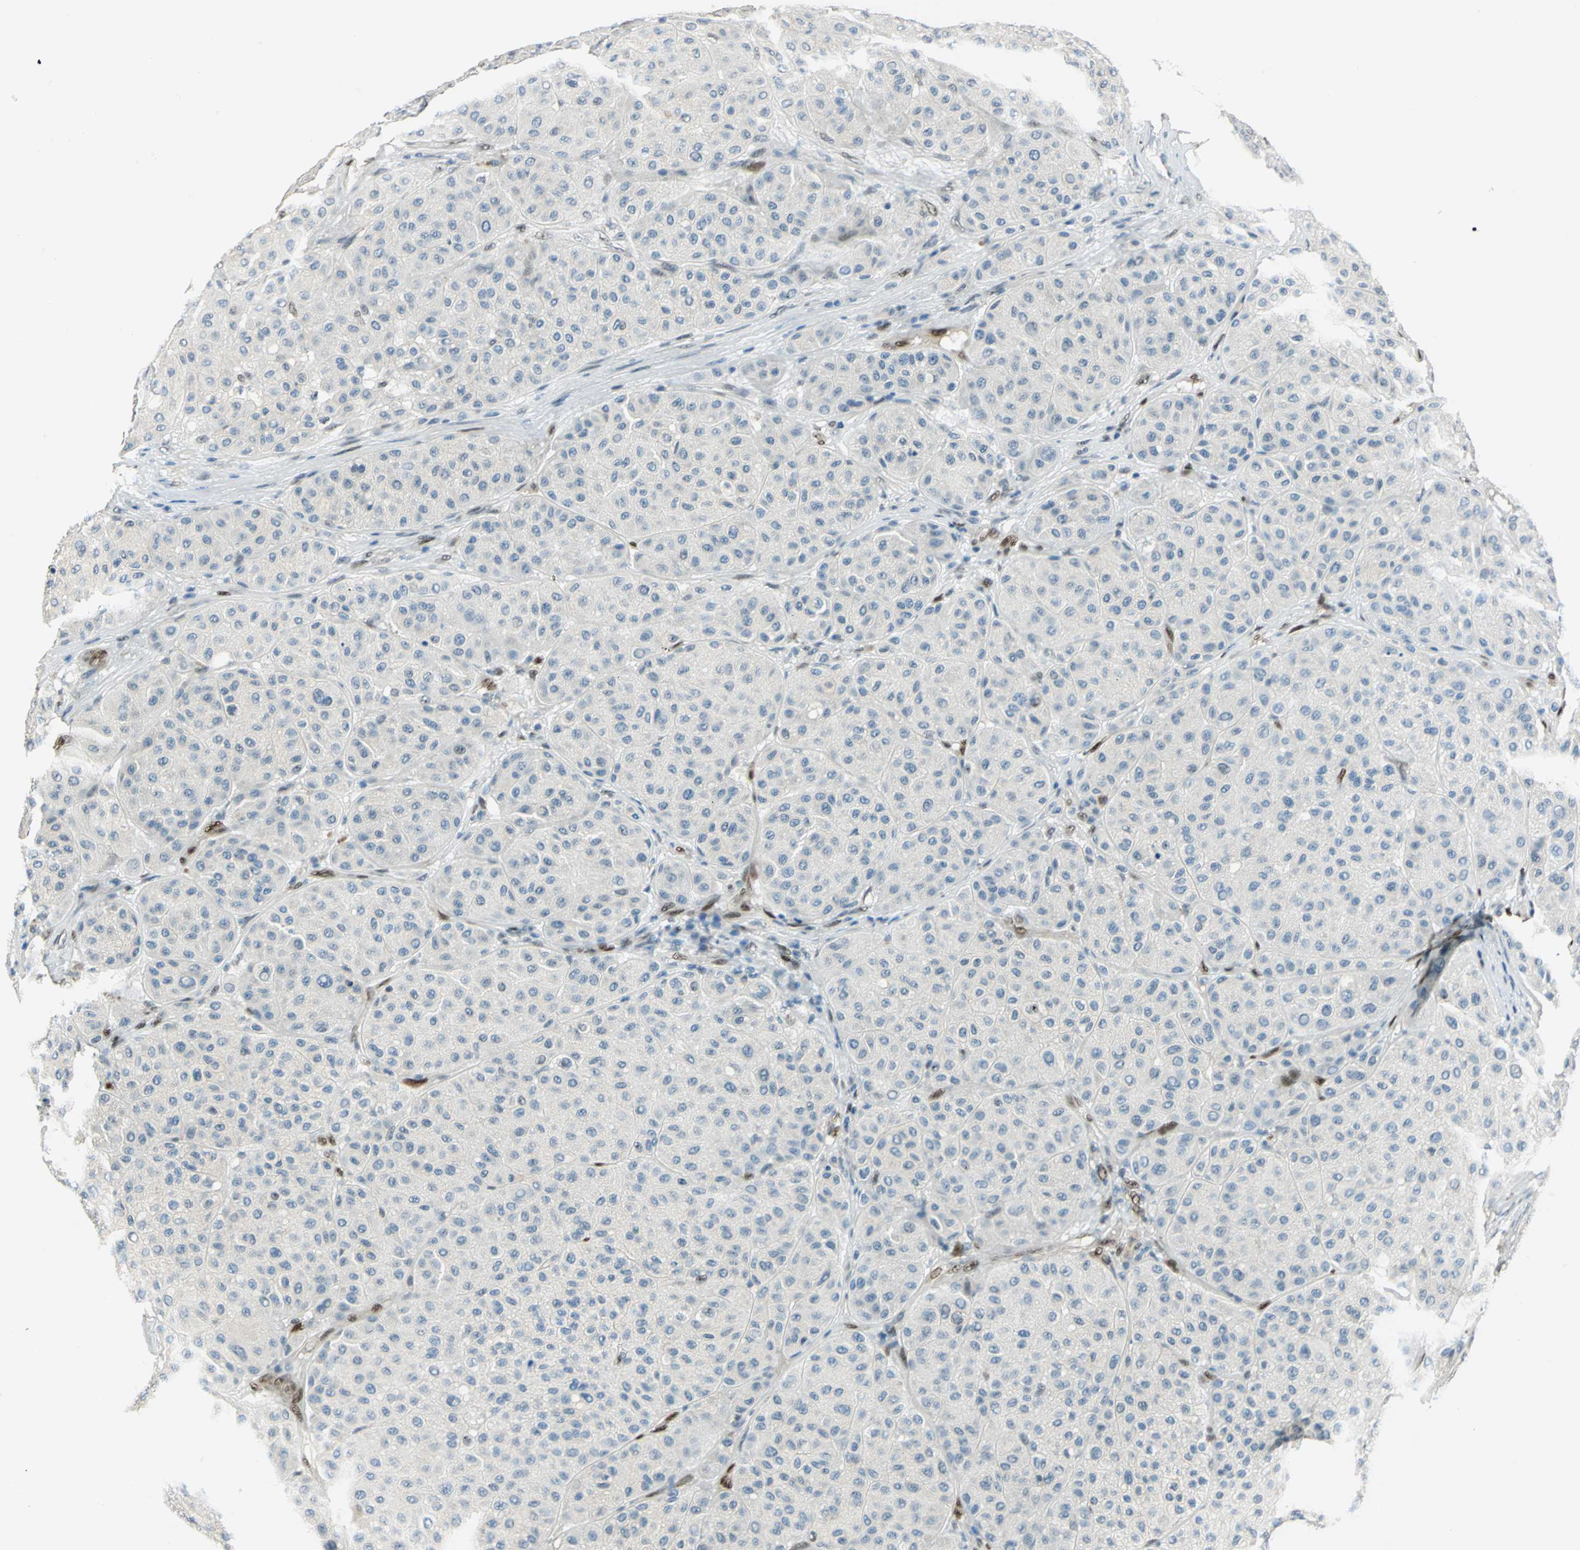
{"staining": {"intensity": "negative", "quantity": "none", "location": "none"}, "tissue": "melanoma", "cell_type": "Tumor cells", "image_type": "cancer", "snomed": [{"axis": "morphology", "description": "Normal tissue, NOS"}, {"axis": "morphology", "description": "Malignant melanoma, Metastatic site"}, {"axis": "topography", "description": "Skin"}], "caption": "Tumor cells are negative for brown protein staining in melanoma. (Brightfield microscopy of DAB (3,3'-diaminobenzidine) immunohistochemistry at high magnification).", "gene": "NFIA", "patient": {"sex": "male", "age": 41}}